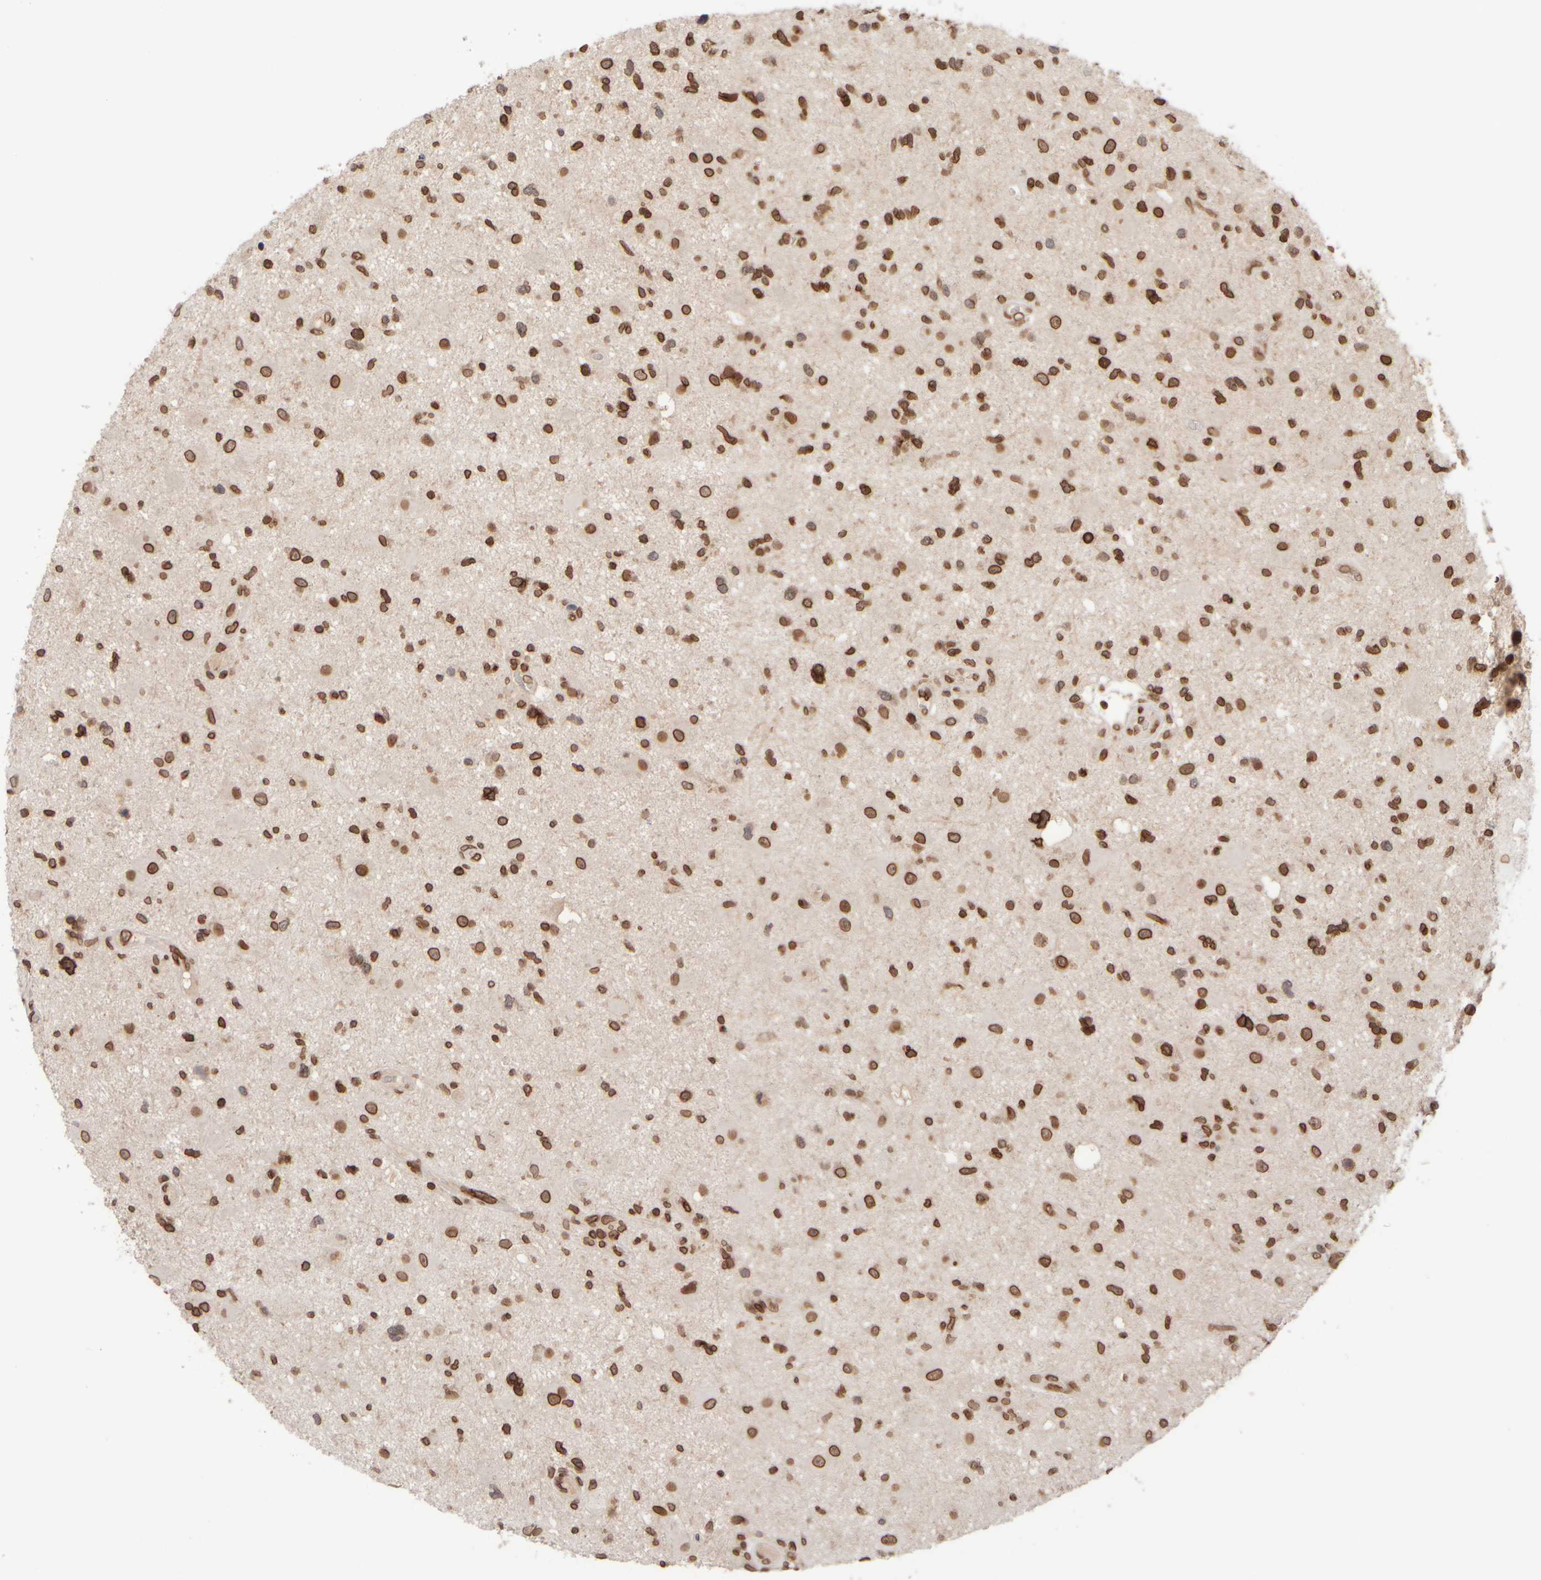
{"staining": {"intensity": "strong", "quantity": ">75%", "location": "cytoplasmic/membranous,nuclear"}, "tissue": "glioma", "cell_type": "Tumor cells", "image_type": "cancer", "snomed": [{"axis": "morphology", "description": "Glioma, malignant, High grade"}, {"axis": "topography", "description": "Brain"}], "caption": "Glioma tissue reveals strong cytoplasmic/membranous and nuclear positivity in about >75% of tumor cells Using DAB (3,3'-diaminobenzidine) (brown) and hematoxylin (blue) stains, captured at high magnification using brightfield microscopy.", "gene": "ZC3HC1", "patient": {"sex": "male", "age": 33}}